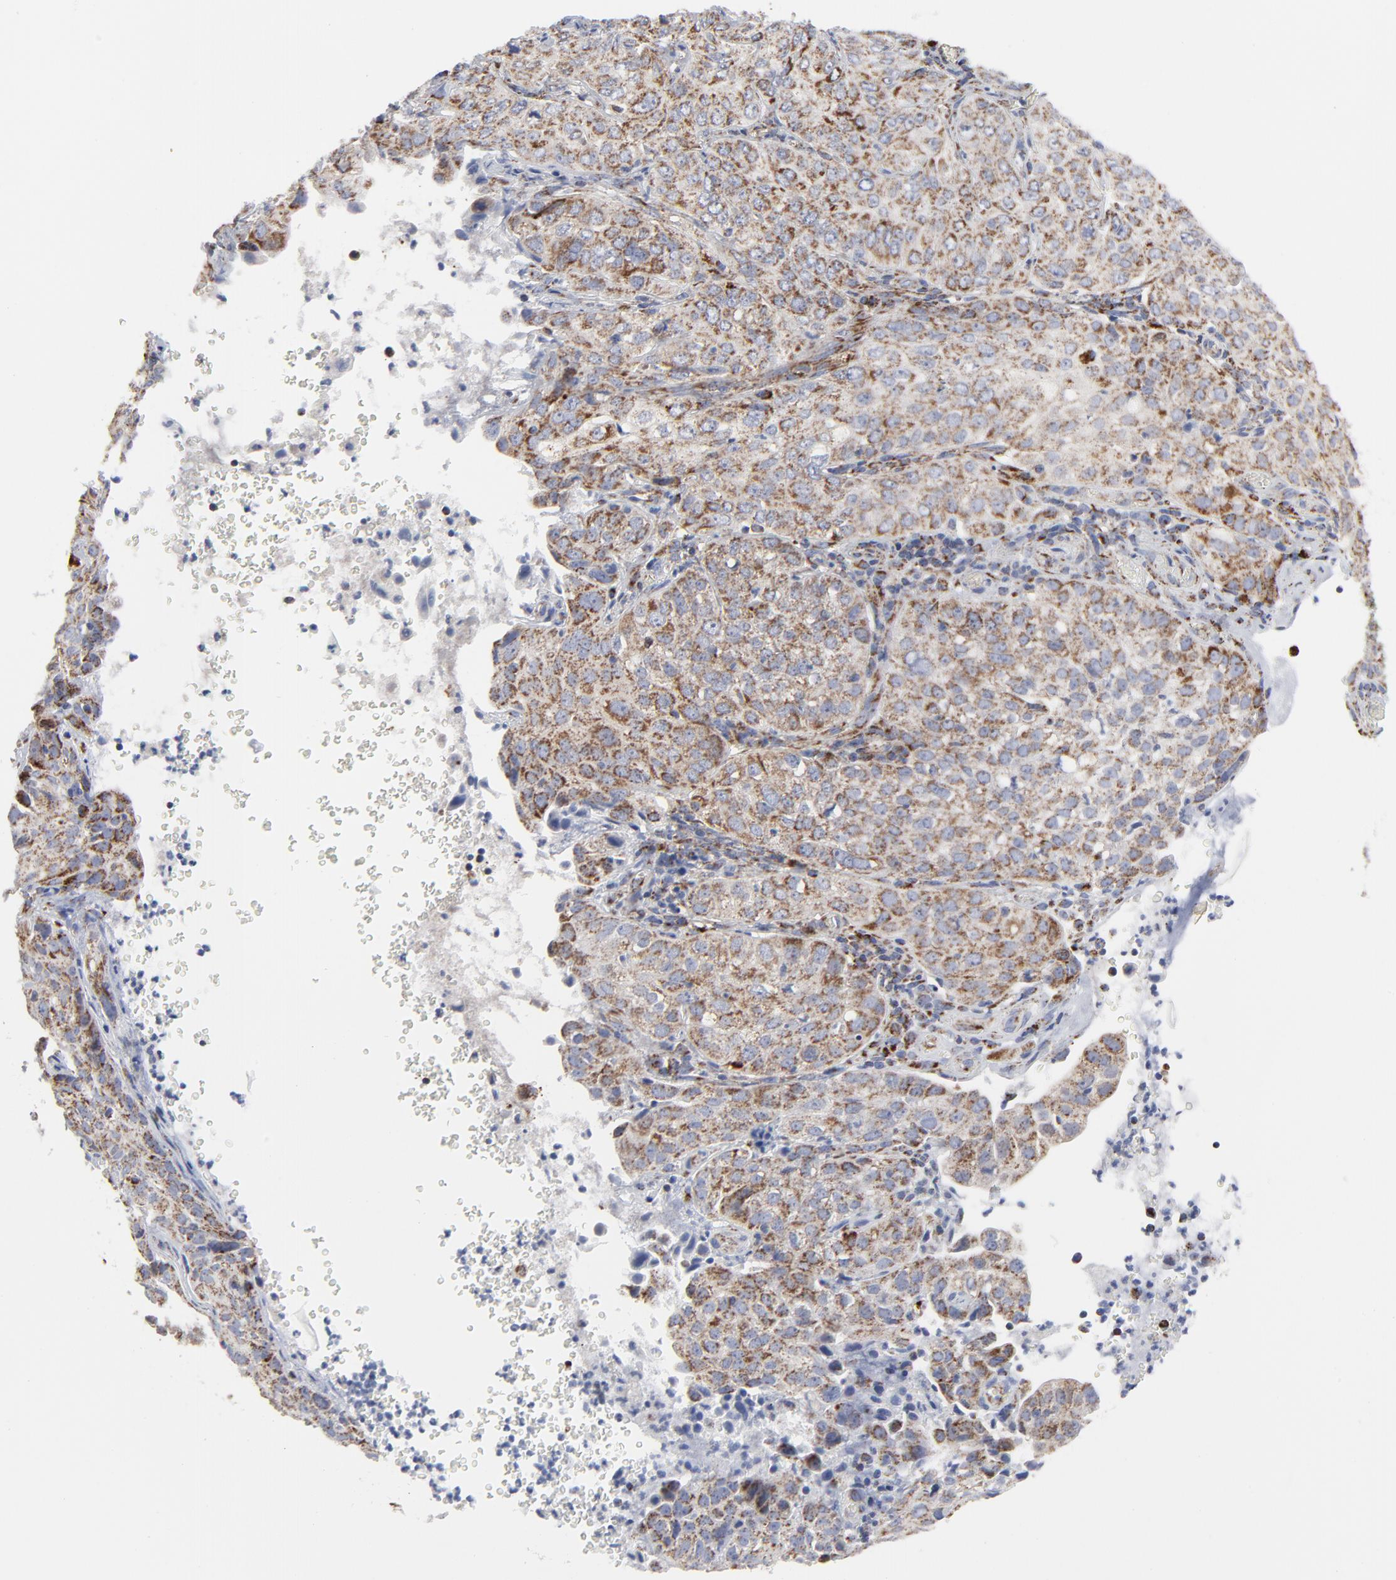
{"staining": {"intensity": "weak", "quantity": ">75%", "location": "cytoplasmic/membranous"}, "tissue": "cervical cancer", "cell_type": "Tumor cells", "image_type": "cancer", "snomed": [{"axis": "morphology", "description": "Squamous cell carcinoma, NOS"}, {"axis": "topography", "description": "Cervix"}], "caption": "An immunohistochemistry (IHC) photomicrograph of tumor tissue is shown. Protein staining in brown labels weak cytoplasmic/membranous positivity in cervical cancer within tumor cells.", "gene": "TXNRD2", "patient": {"sex": "female", "age": 38}}